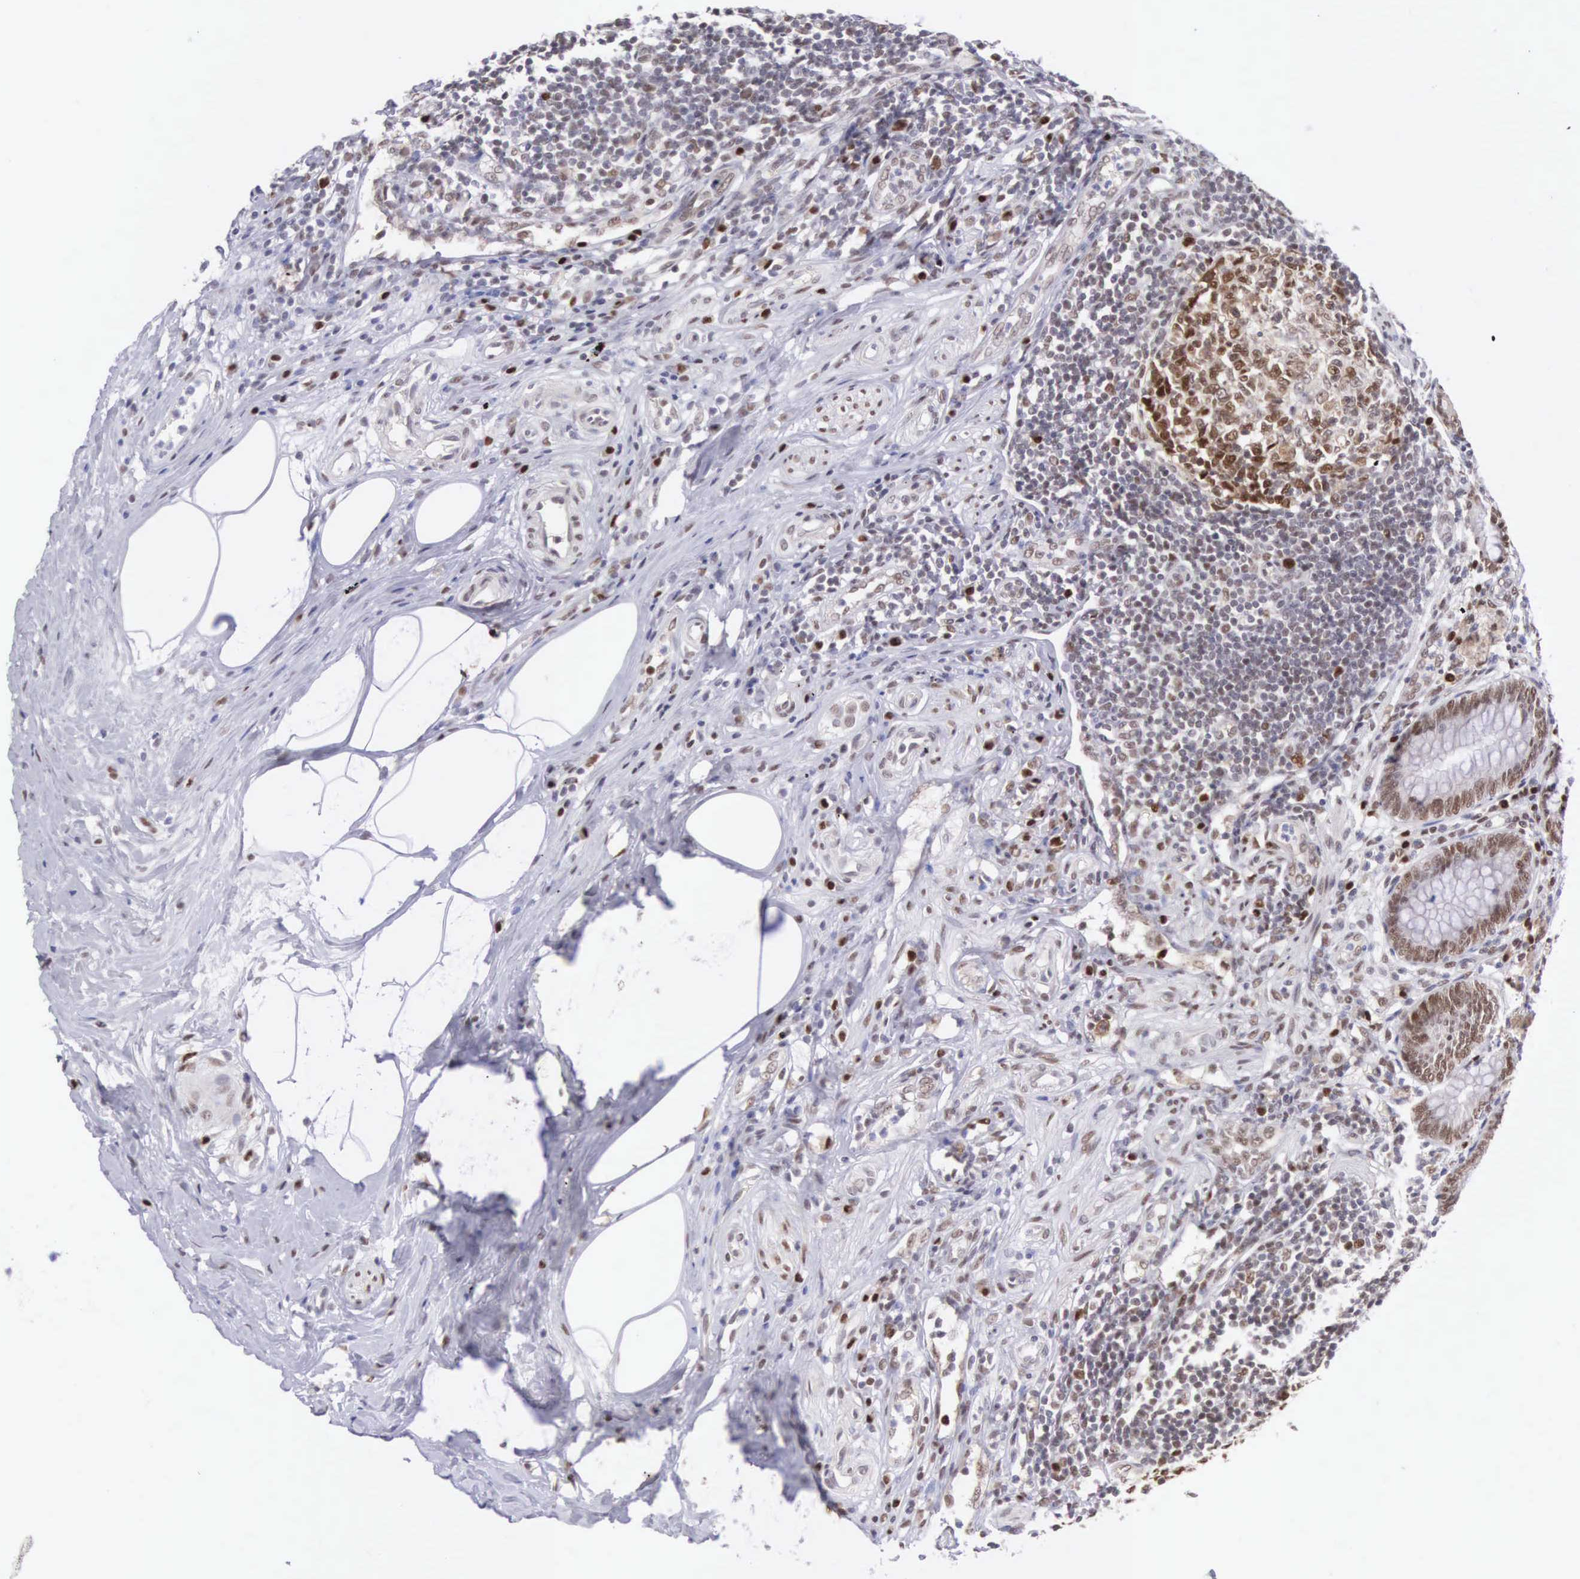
{"staining": {"intensity": "strong", "quantity": ">75%", "location": "nuclear"}, "tissue": "appendix", "cell_type": "Glandular cells", "image_type": "normal", "snomed": [{"axis": "morphology", "description": "Normal tissue, NOS"}, {"axis": "topography", "description": "Appendix"}], "caption": "Immunohistochemistry (IHC) of benign human appendix exhibits high levels of strong nuclear staining in about >75% of glandular cells.", "gene": "CCDC117", "patient": {"sex": "female", "age": 34}}